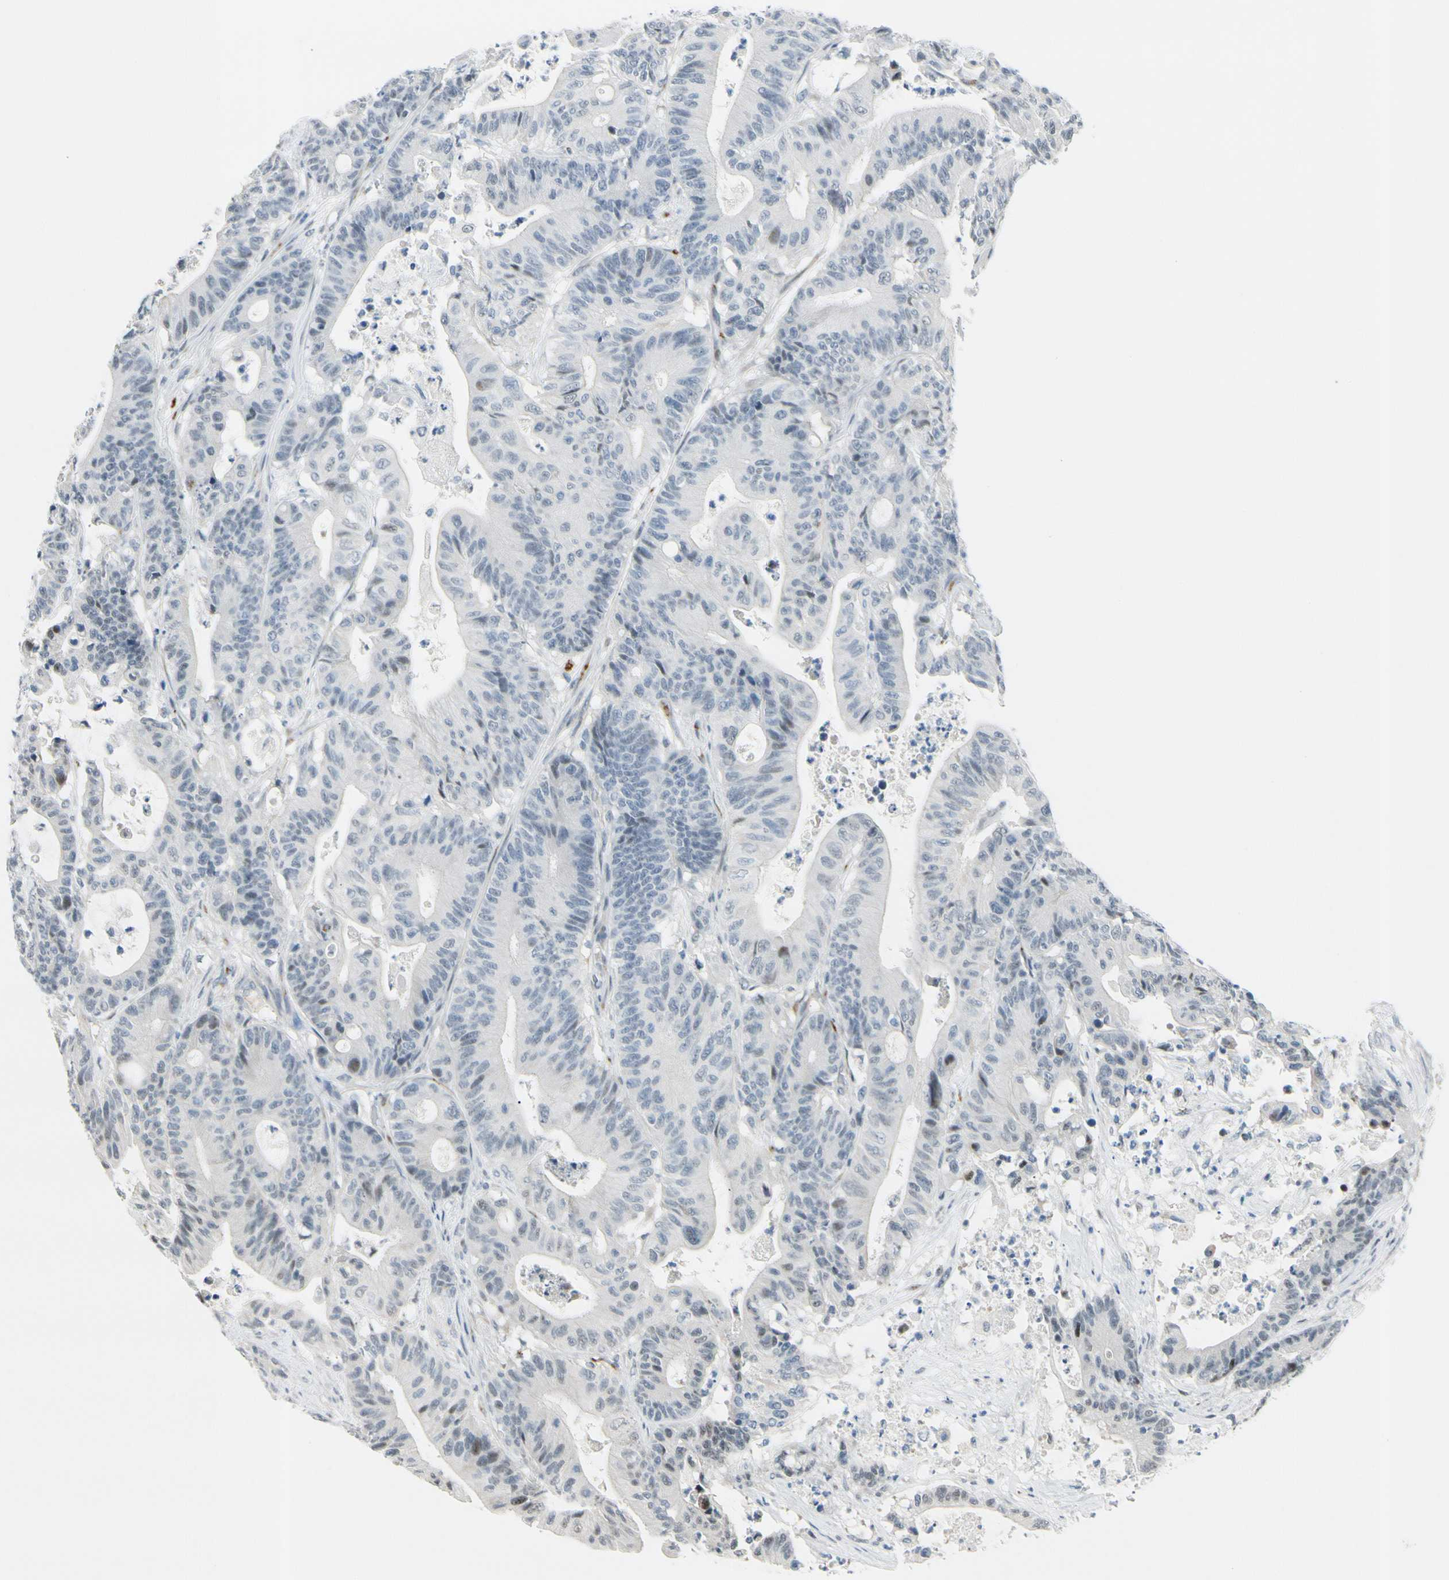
{"staining": {"intensity": "moderate", "quantity": "<25%", "location": "nuclear"}, "tissue": "colorectal cancer", "cell_type": "Tumor cells", "image_type": "cancer", "snomed": [{"axis": "morphology", "description": "Adenocarcinoma, NOS"}, {"axis": "topography", "description": "Colon"}], "caption": "Human adenocarcinoma (colorectal) stained for a protein (brown) demonstrates moderate nuclear positive expression in approximately <25% of tumor cells.", "gene": "B4GALNT1", "patient": {"sex": "female", "age": 84}}